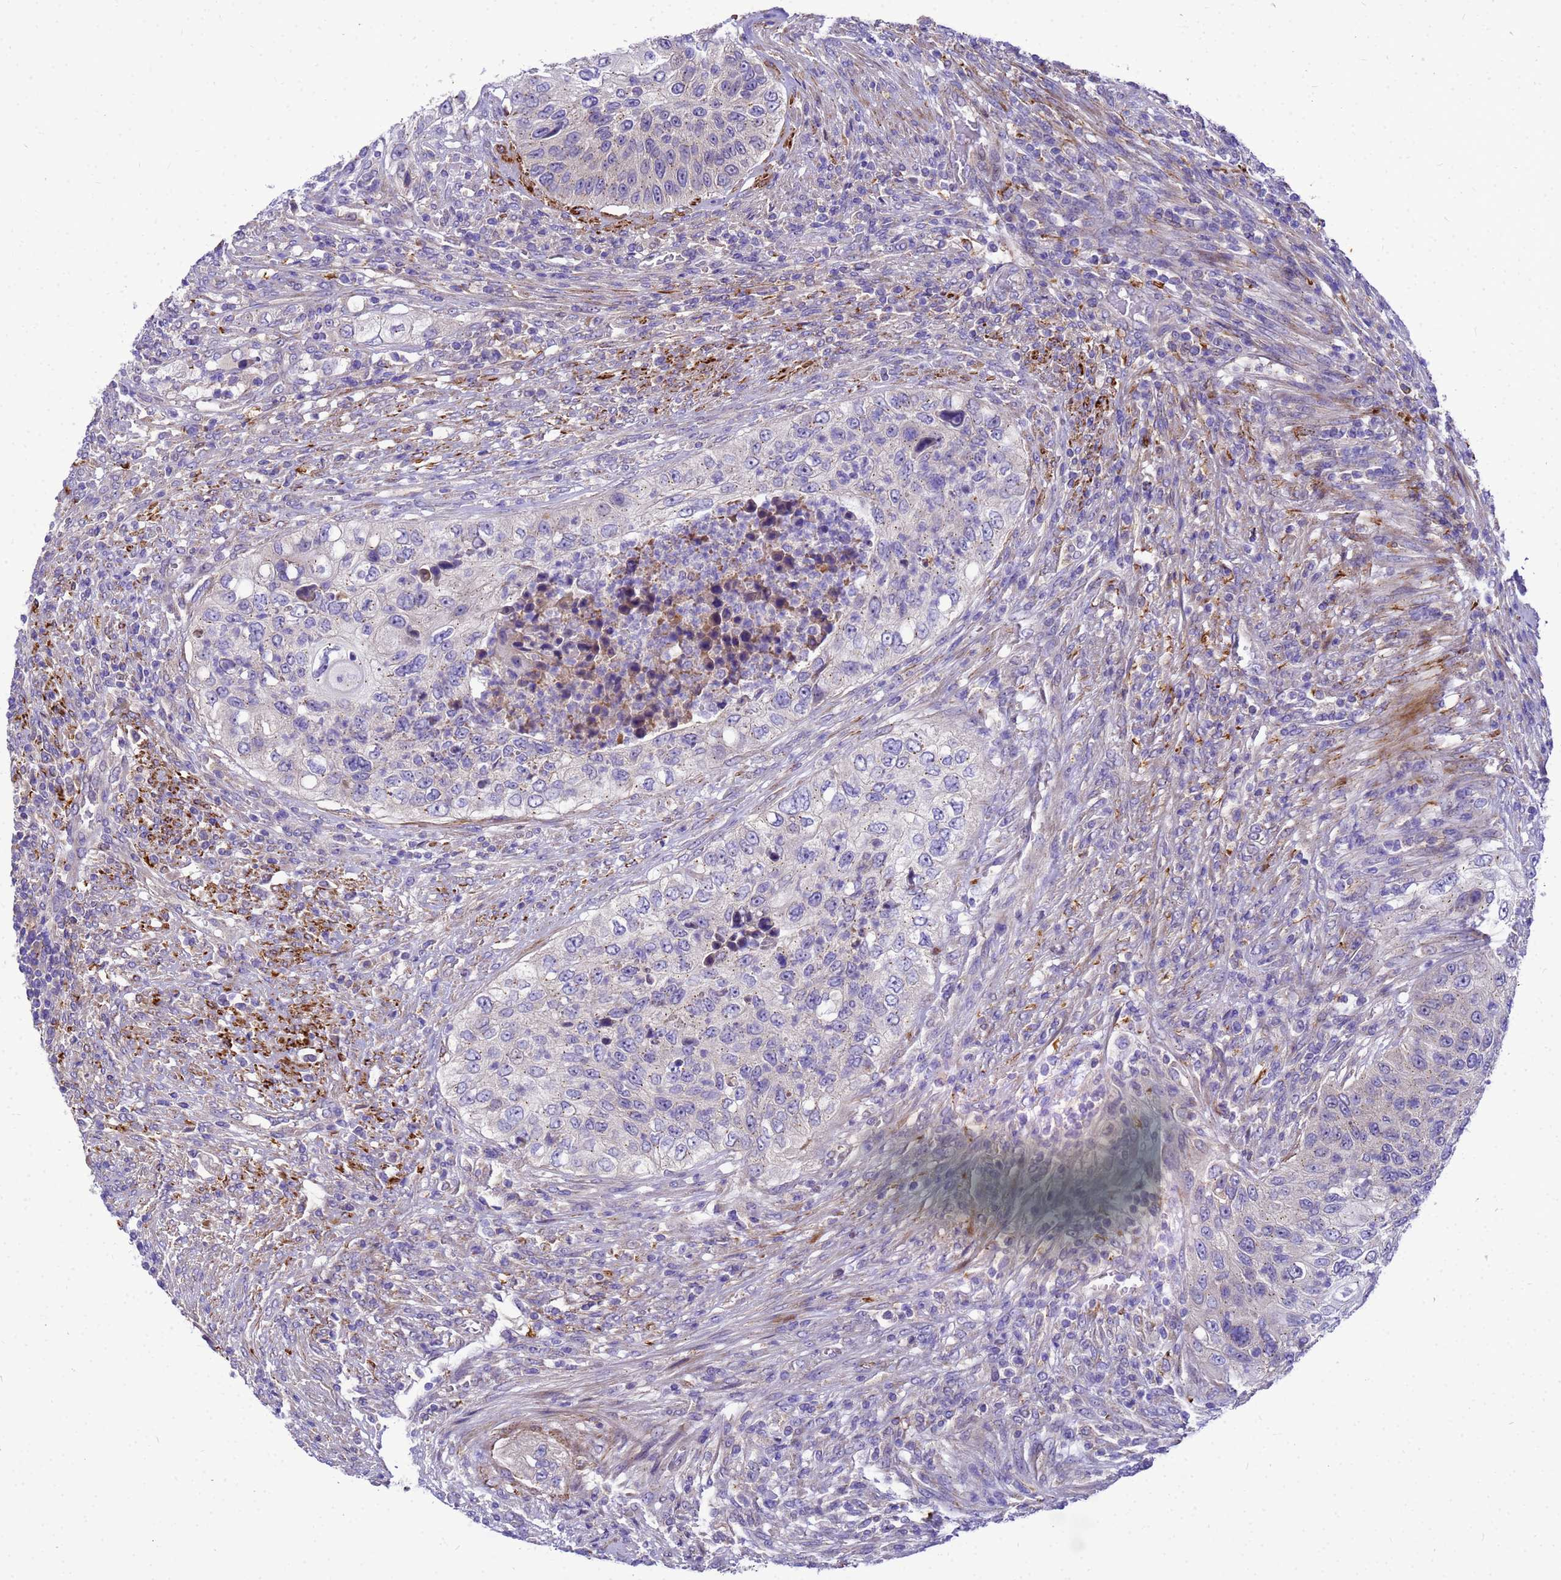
{"staining": {"intensity": "negative", "quantity": "none", "location": "none"}, "tissue": "urothelial cancer", "cell_type": "Tumor cells", "image_type": "cancer", "snomed": [{"axis": "morphology", "description": "Urothelial carcinoma, High grade"}, {"axis": "topography", "description": "Urinary bladder"}], "caption": "Urothelial cancer was stained to show a protein in brown. There is no significant expression in tumor cells. Nuclei are stained in blue.", "gene": "POP7", "patient": {"sex": "female", "age": 60}}